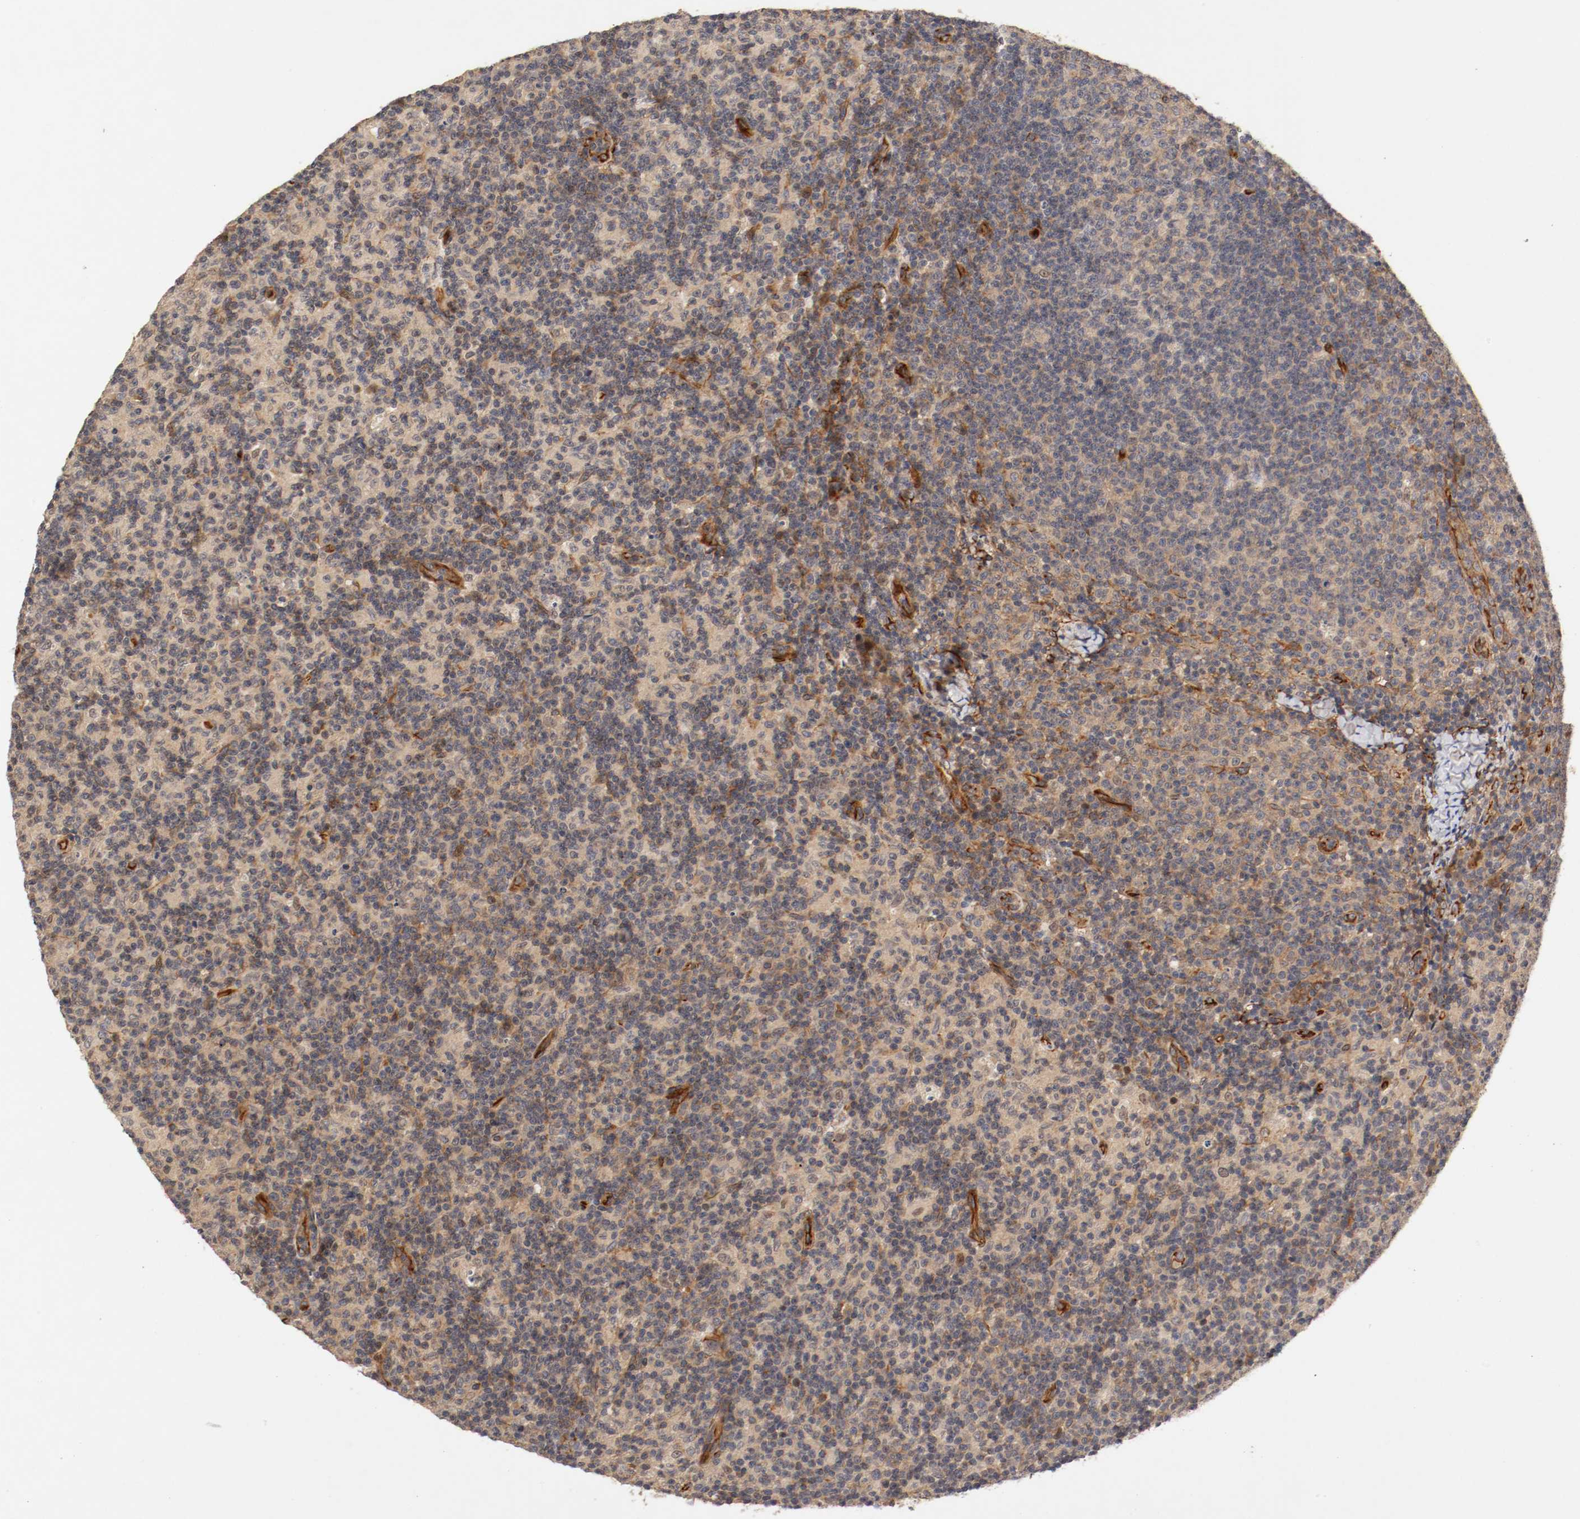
{"staining": {"intensity": "negative", "quantity": "none", "location": "none"}, "tissue": "lymph node", "cell_type": "Germinal center cells", "image_type": "normal", "snomed": [{"axis": "morphology", "description": "Normal tissue, NOS"}, {"axis": "morphology", "description": "Inflammation, NOS"}, {"axis": "topography", "description": "Lymph node"}], "caption": "Germinal center cells show no significant expression in benign lymph node. (DAB (3,3'-diaminobenzidine) immunohistochemistry with hematoxylin counter stain).", "gene": "TYK2", "patient": {"sex": "male", "age": 55}}